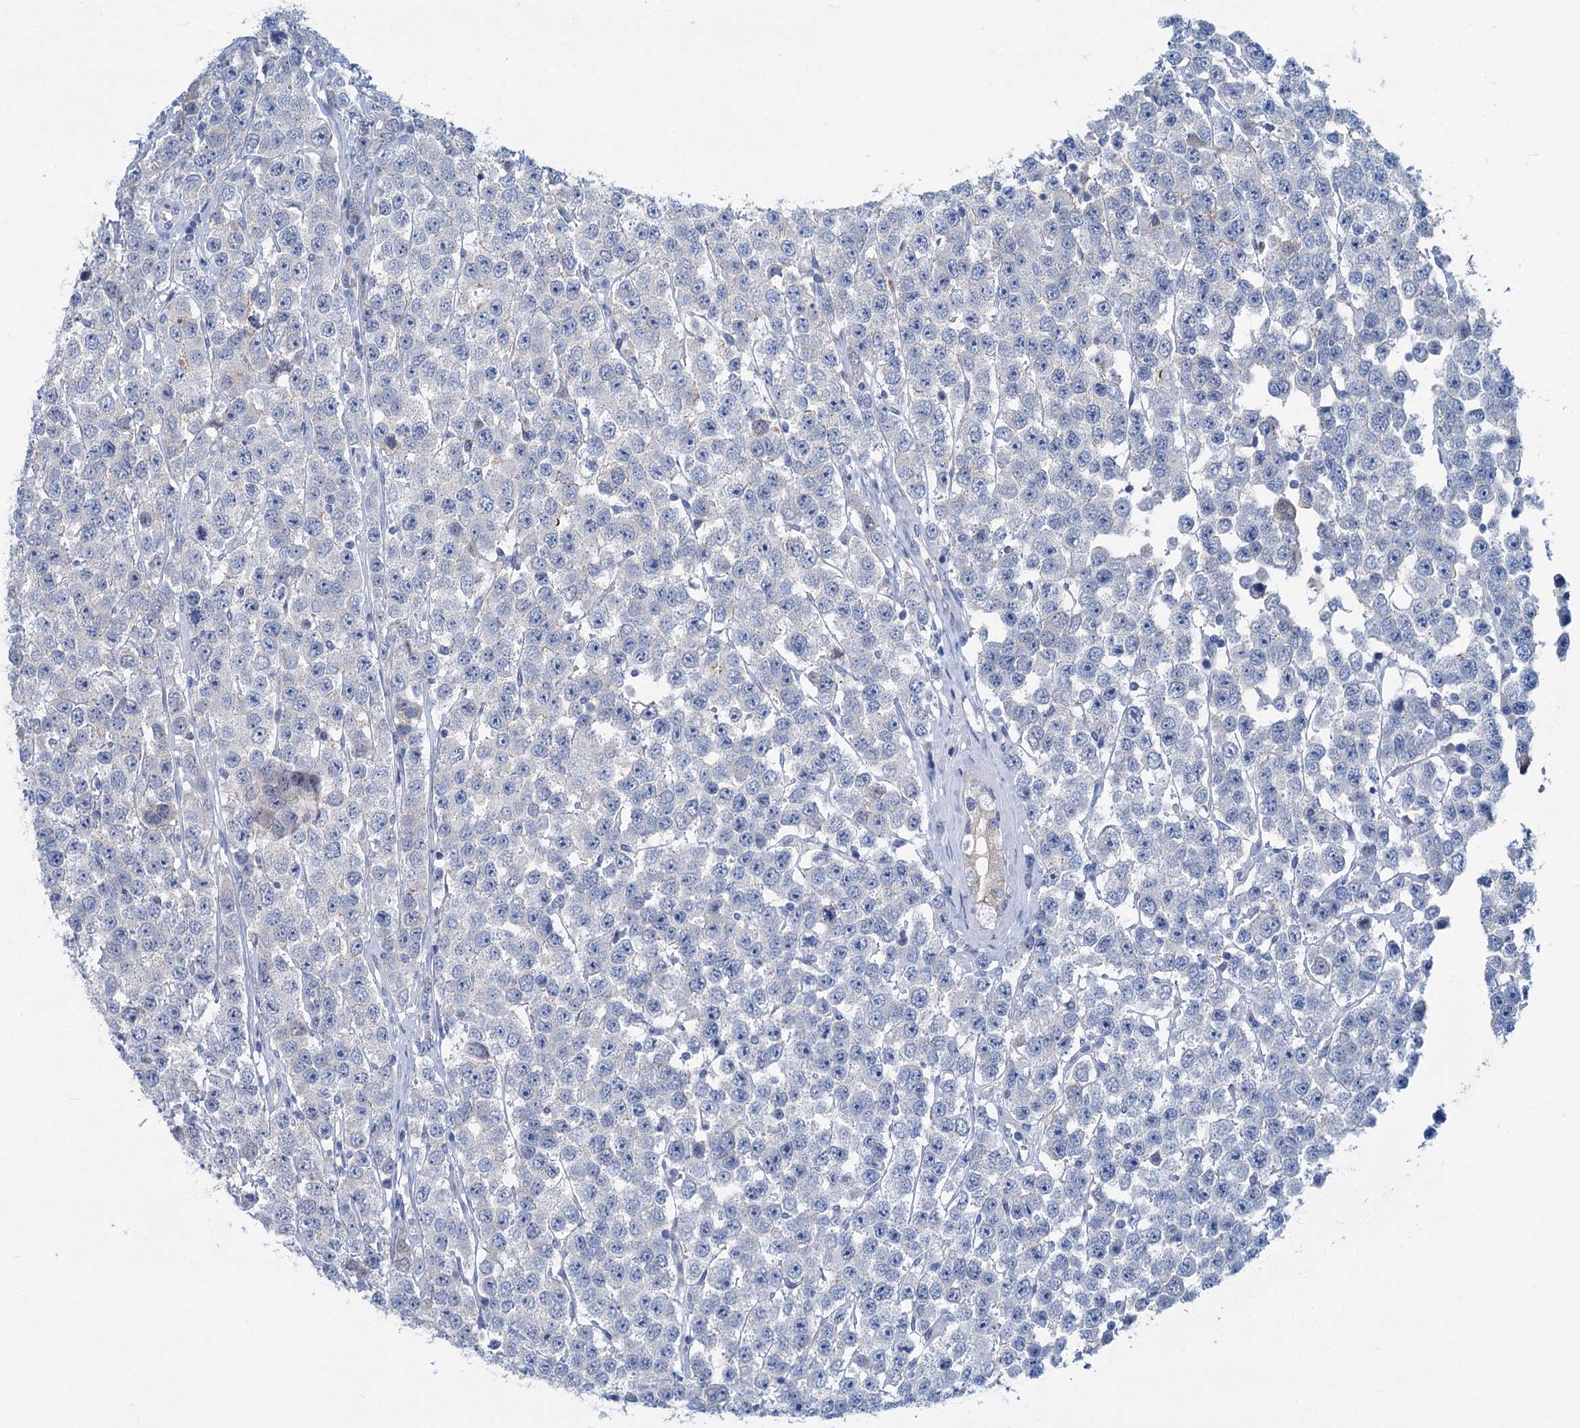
{"staining": {"intensity": "negative", "quantity": "none", "location": "none"}, "tissue": "testis cancer", "cell_type": "Tumor cells", "image_type": "cancer", "snomed": [{"axis": "morphology", "description": "Seminoma, NOS"}, {"axis": "topography", "description": "Testis"}], "caption": "Immunohistochemistry (IHC) micrograph of testis cancer stained for a protein (brown), which shows no staining in tumor cells. (DAB (3,3'-diaminobenzidine) immunohistochemistry (IHC) with hematoxylin counter stain).", "gene": "CHDH", "patient": {"sex": "male", "age": 28}}